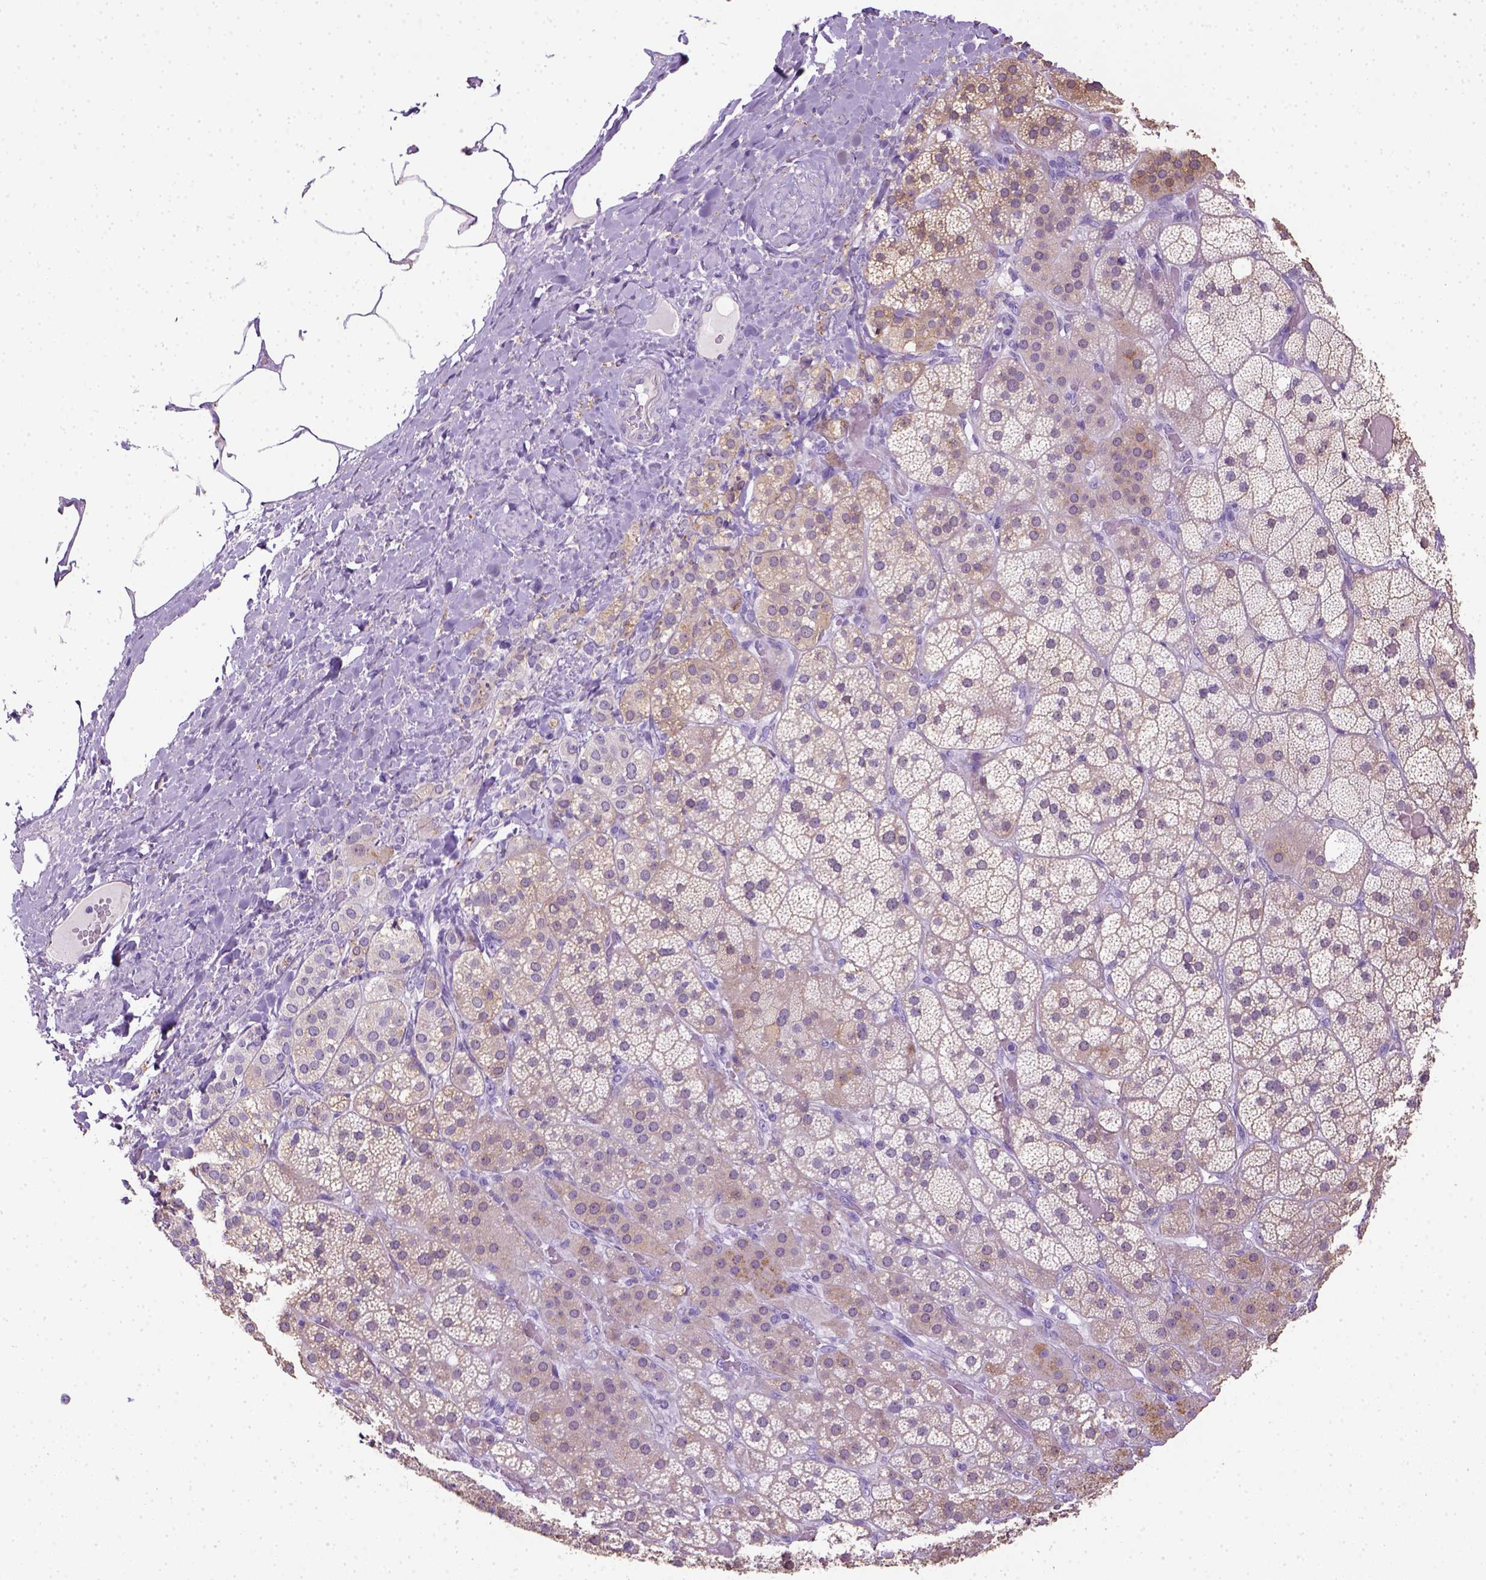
{"staining": {"intensity": "moderate", "quantity": "<25%", "location": "cytoplasmic/membranous,nuclear"}, "tissue": "adrenal gland", "cell_type": "Glandular cells", "image_type": "normal", "snomed": [{"axis": "morphology", "description": "Normal tissue, NOS"}, {"axis": "topography", "description": "Adrenal gland"}], "caption": "Adrenal gland stained for a protein (brown) shows moderate cytoplasmic/membranous,nuclear positive staining in about <25% of glandular cells.", "gene": "KRT71", "patient": {"sex": "male", "age": 57}}